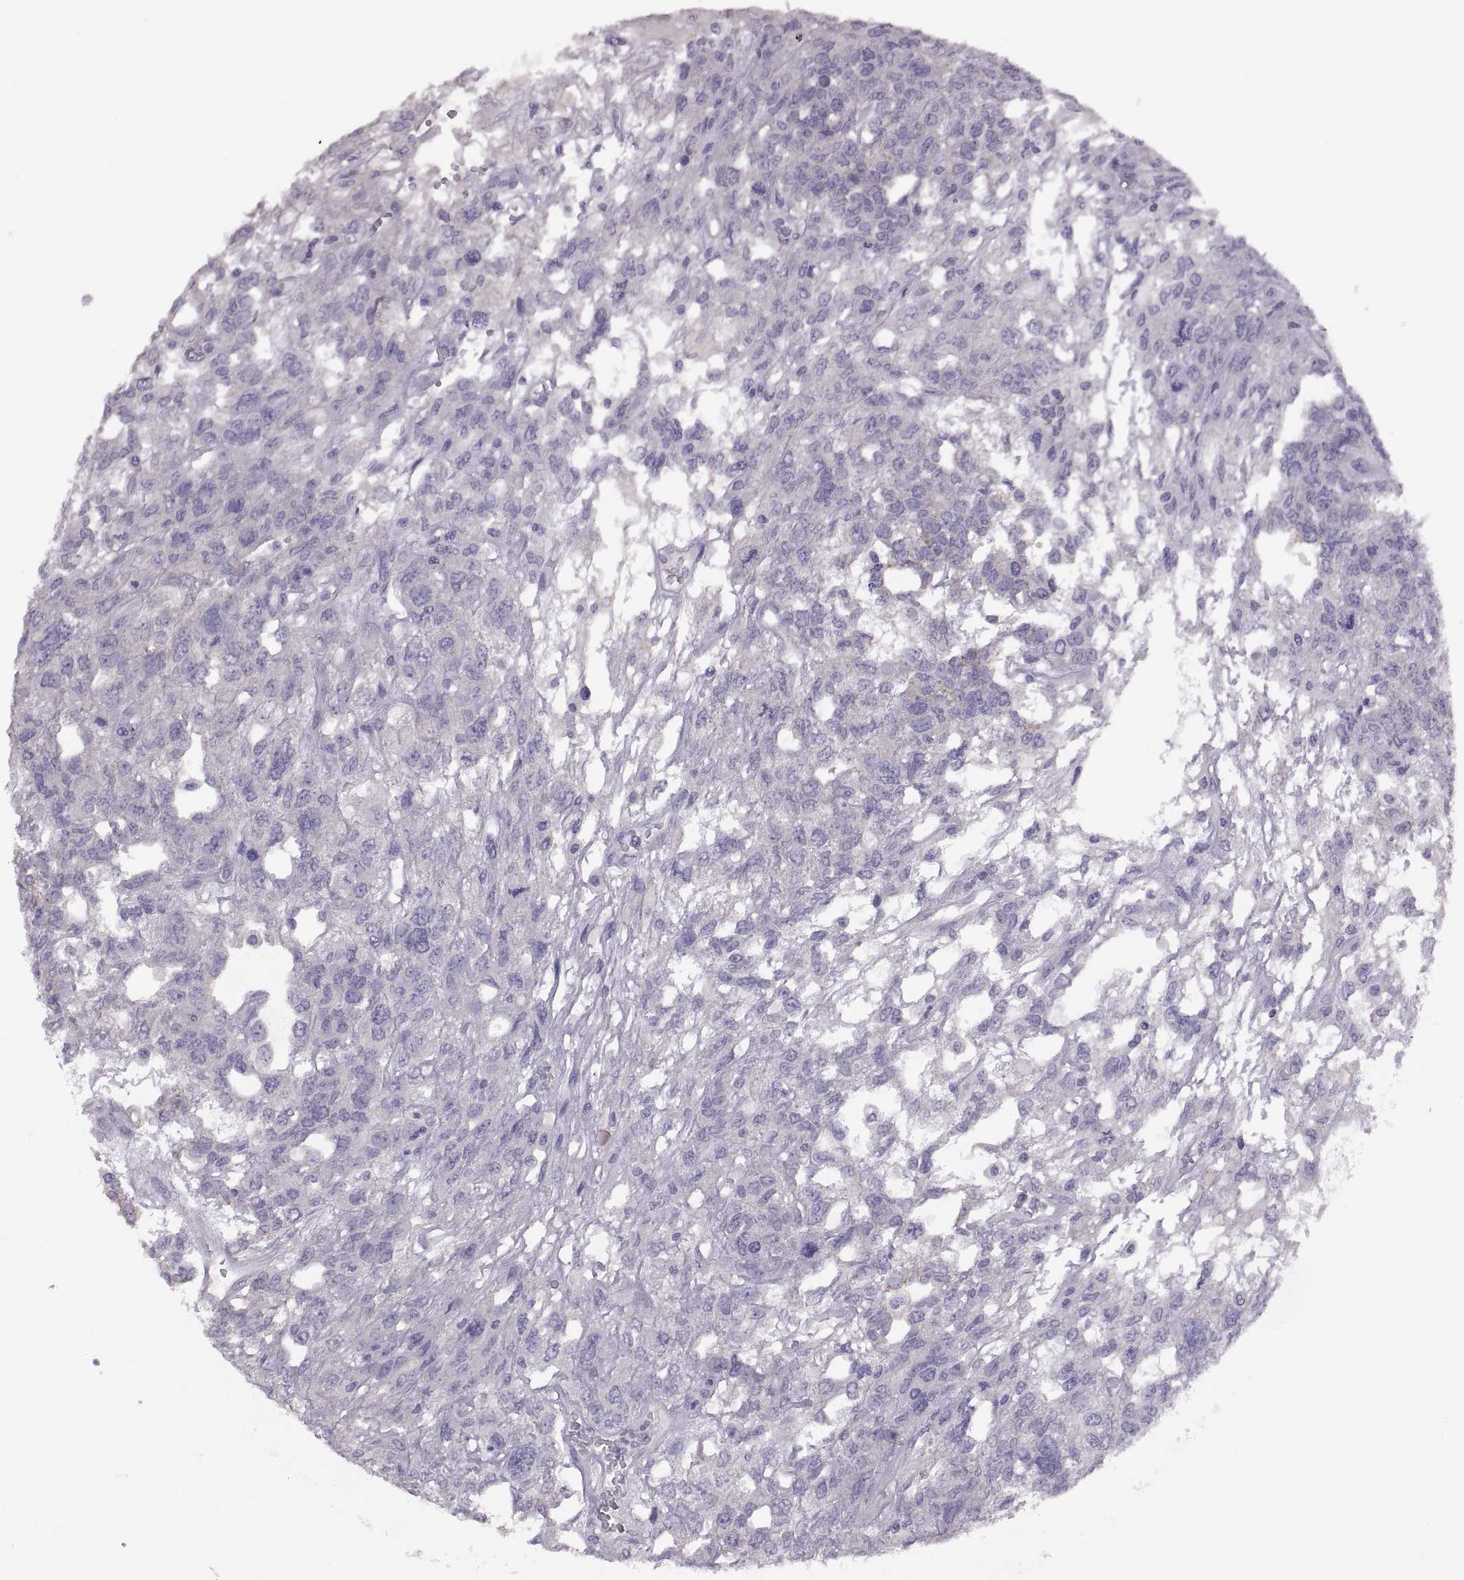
{"staining": {"intensity": "negative", "quantity": "none", "location": "none"}, "tissue": "testis cancer", "cell_type": "Tumor cells", "image_type": "cancer", "snomed": [{"axis": "morphology", "description": "Seminoma, NOS"}, {"axis": "topography", "description": "Testis"}], "caption": "Testis cancer stained for a protein using immunohistochemistry demonstrates no staining tumor cells.", "gene": "TBX19", "patient": {"sex": "male", "age": 52}}